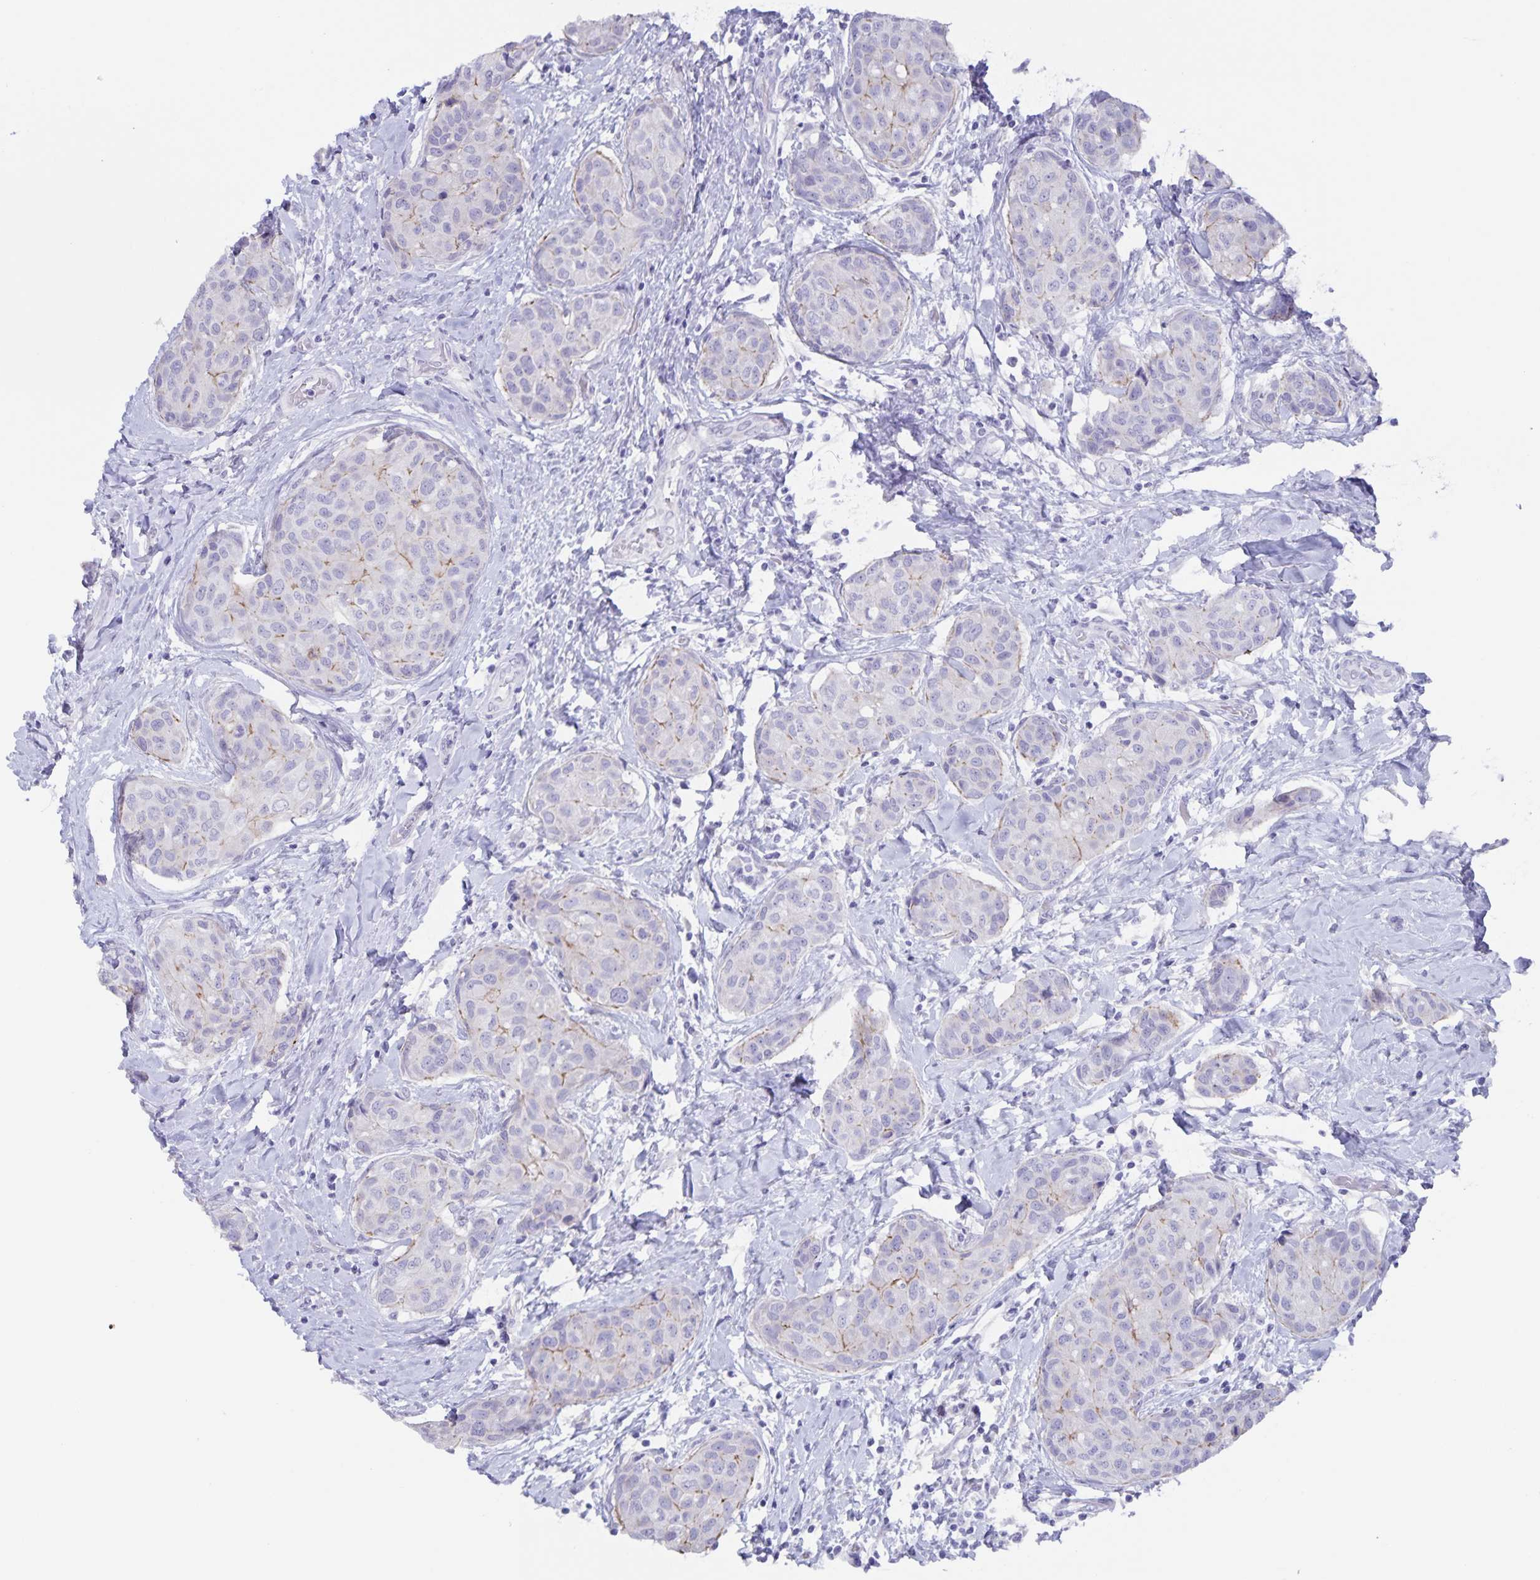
{"staining": {"intensity": "negative", "quantity": "none", "location": "none"}, "tissue": "breast cancer", "cell_type": "Tumor cells", "image_type": "cancer", "snomed": [{"axis": "morphology", "description": "Duct carcinoma"}, {"axis": "topography", "description": "Breast"}], "caption": "Tumor cells are negative for protein expression in human breast intraductal carcinoma.", "gene": "AQP4", "patient": {"sex": "female", "age": 80}}